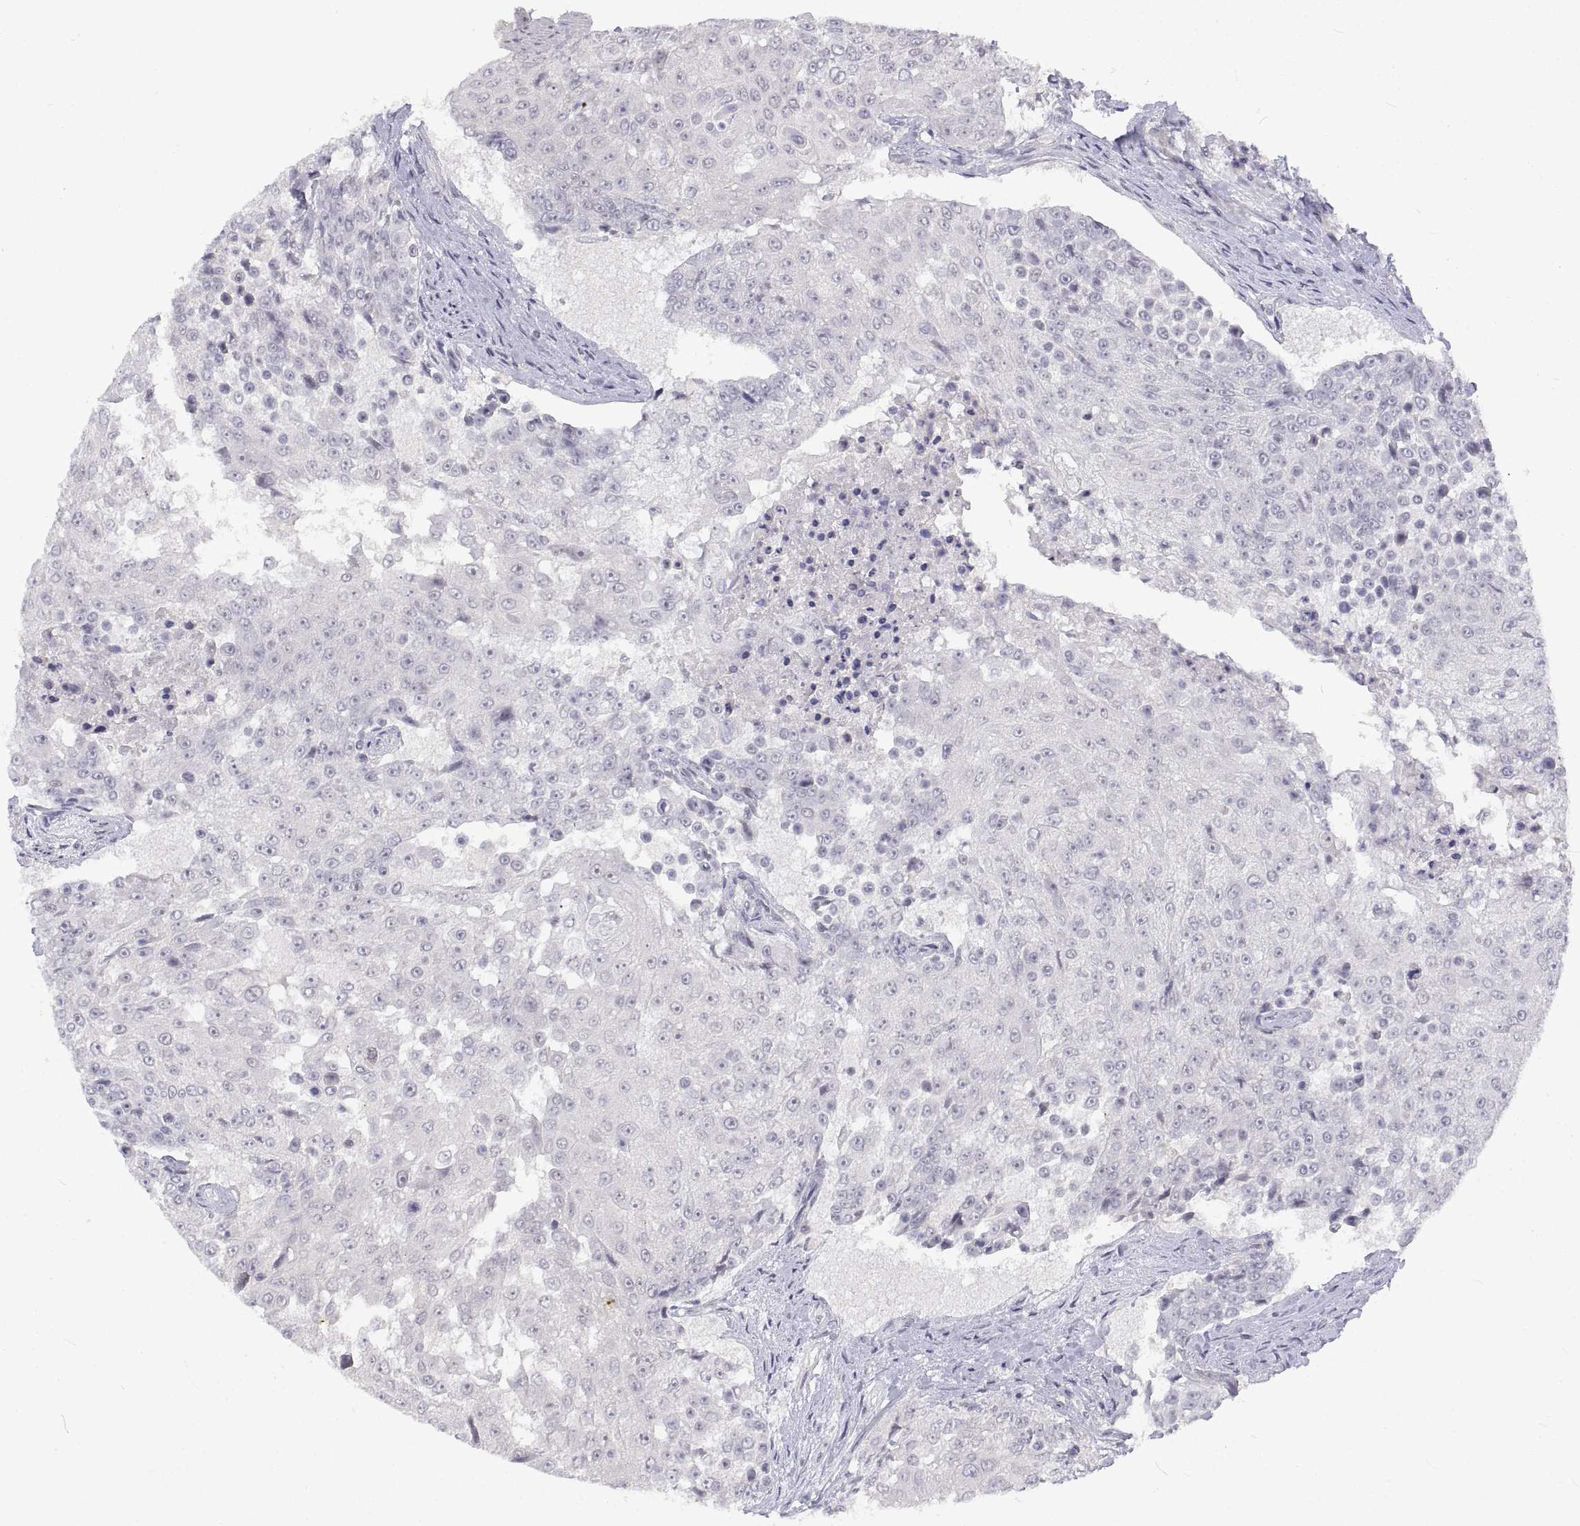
{"staining": {"intensity": "negative", "quantity": "none", "location": "none"}, "tissue": "urothelial cancer", "cell_type": "Tumor cells", "image_type": "cancer", "snomed": [{"axis": "morphology", "description": "Urothelial carcinoma, High grade"}, {"axis": "topography", "description": "Urinary bladder"}], "caption": "Immunohistochemical staining of urothelial cancer demonstrates no significant staining in tumor cells. (IHC, brightfield microscopy, high magnification).", "gene": "ANO2", "patient": {"sex": "female", "age": 63}}